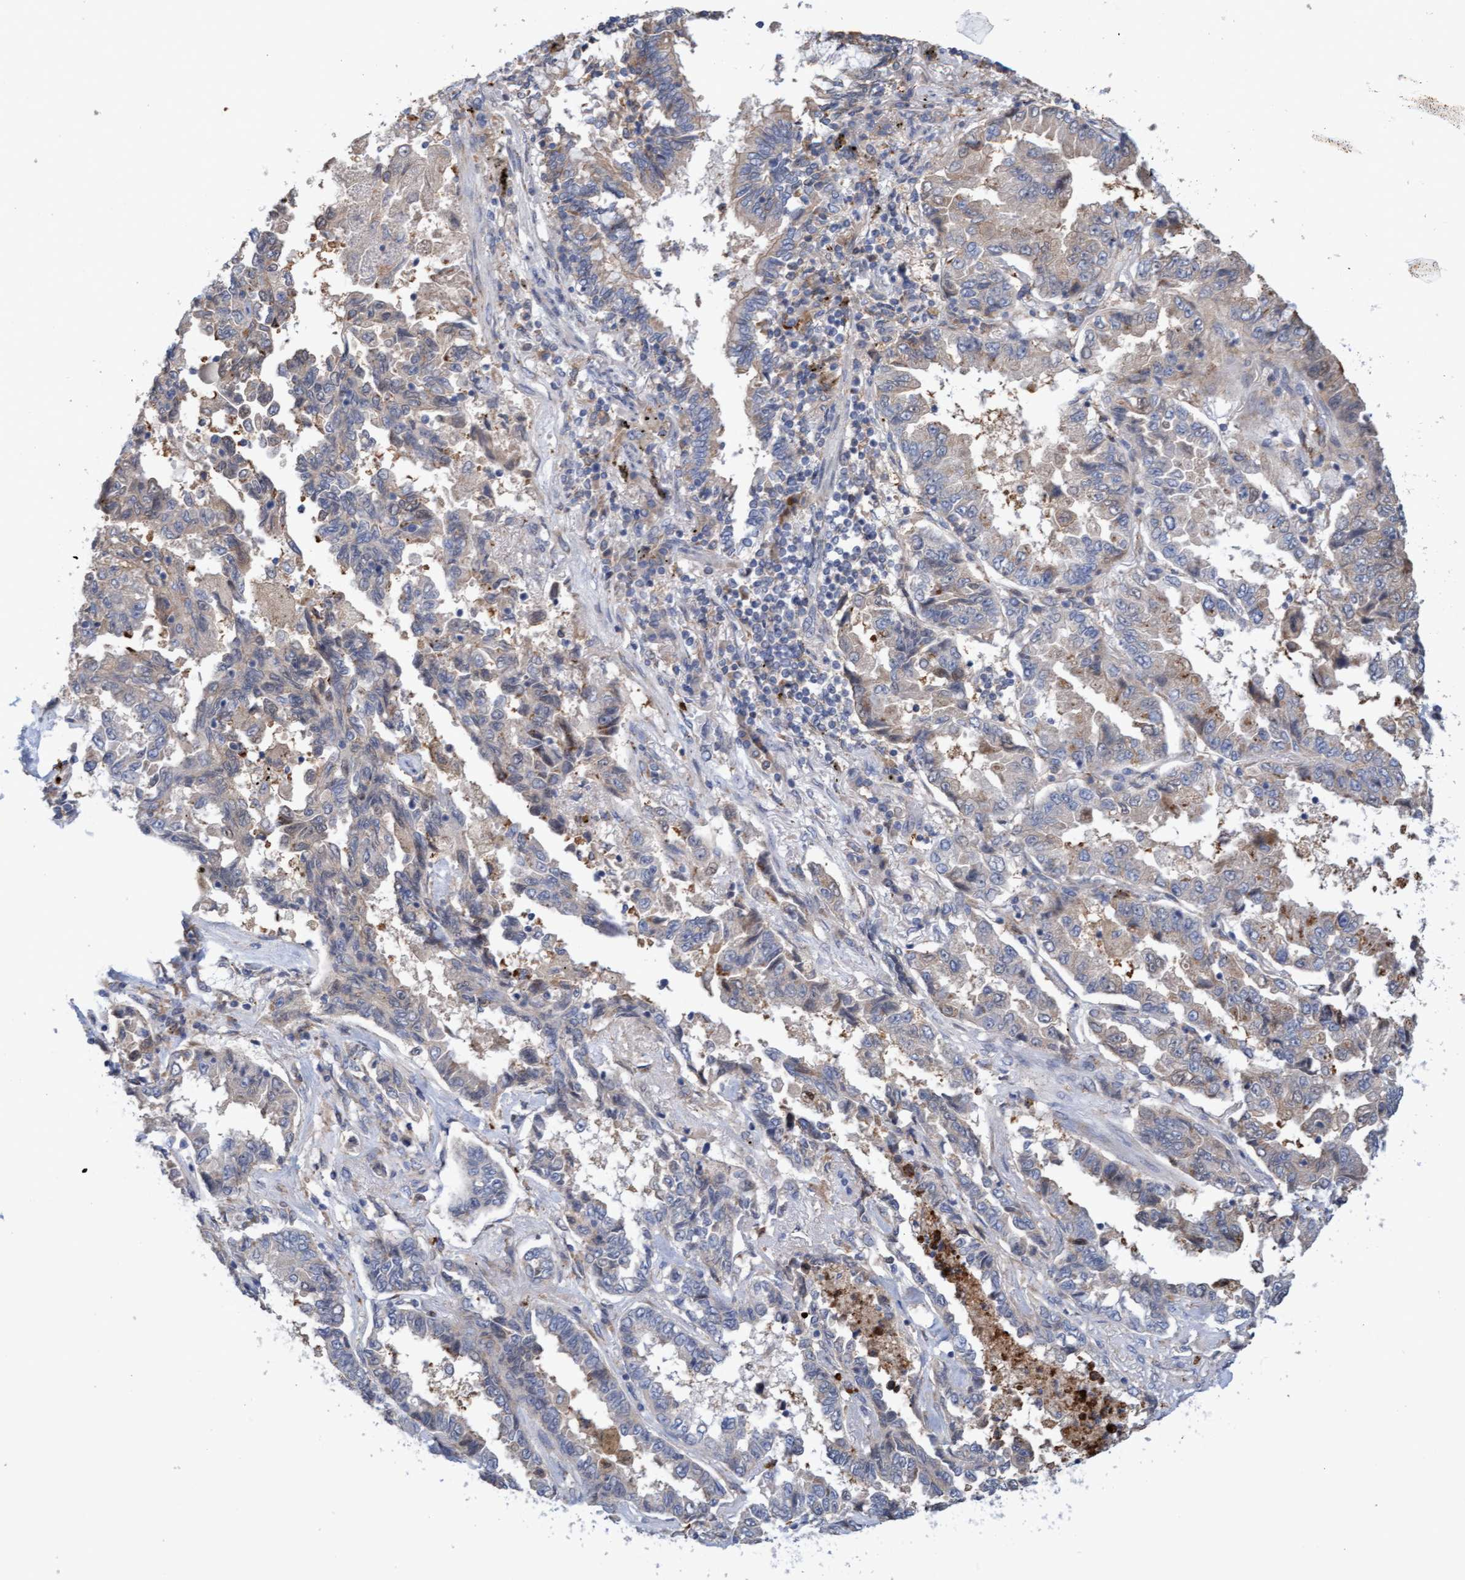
{"staining": {"intensity": "negative", "quantity": "none", "location": "none"}, "tissue": "lung cancer", "cell_type": "Tumor cells", "image_type": "cancer", "snomed": [{"axis": "morphology", "description": "Adenocarcinoma, NOS"}, {"axis": "topography", "description": "Lung"}], "caption": "An immunohistochemistry (IHC) histopathology image of lung cancer (adenocarcinoma) is shown. There is no staining in tumor cells of lung cancer (adenocarcinoma).", "gene": "MMP8", "patient": {"sex": "female", "age": 51}}